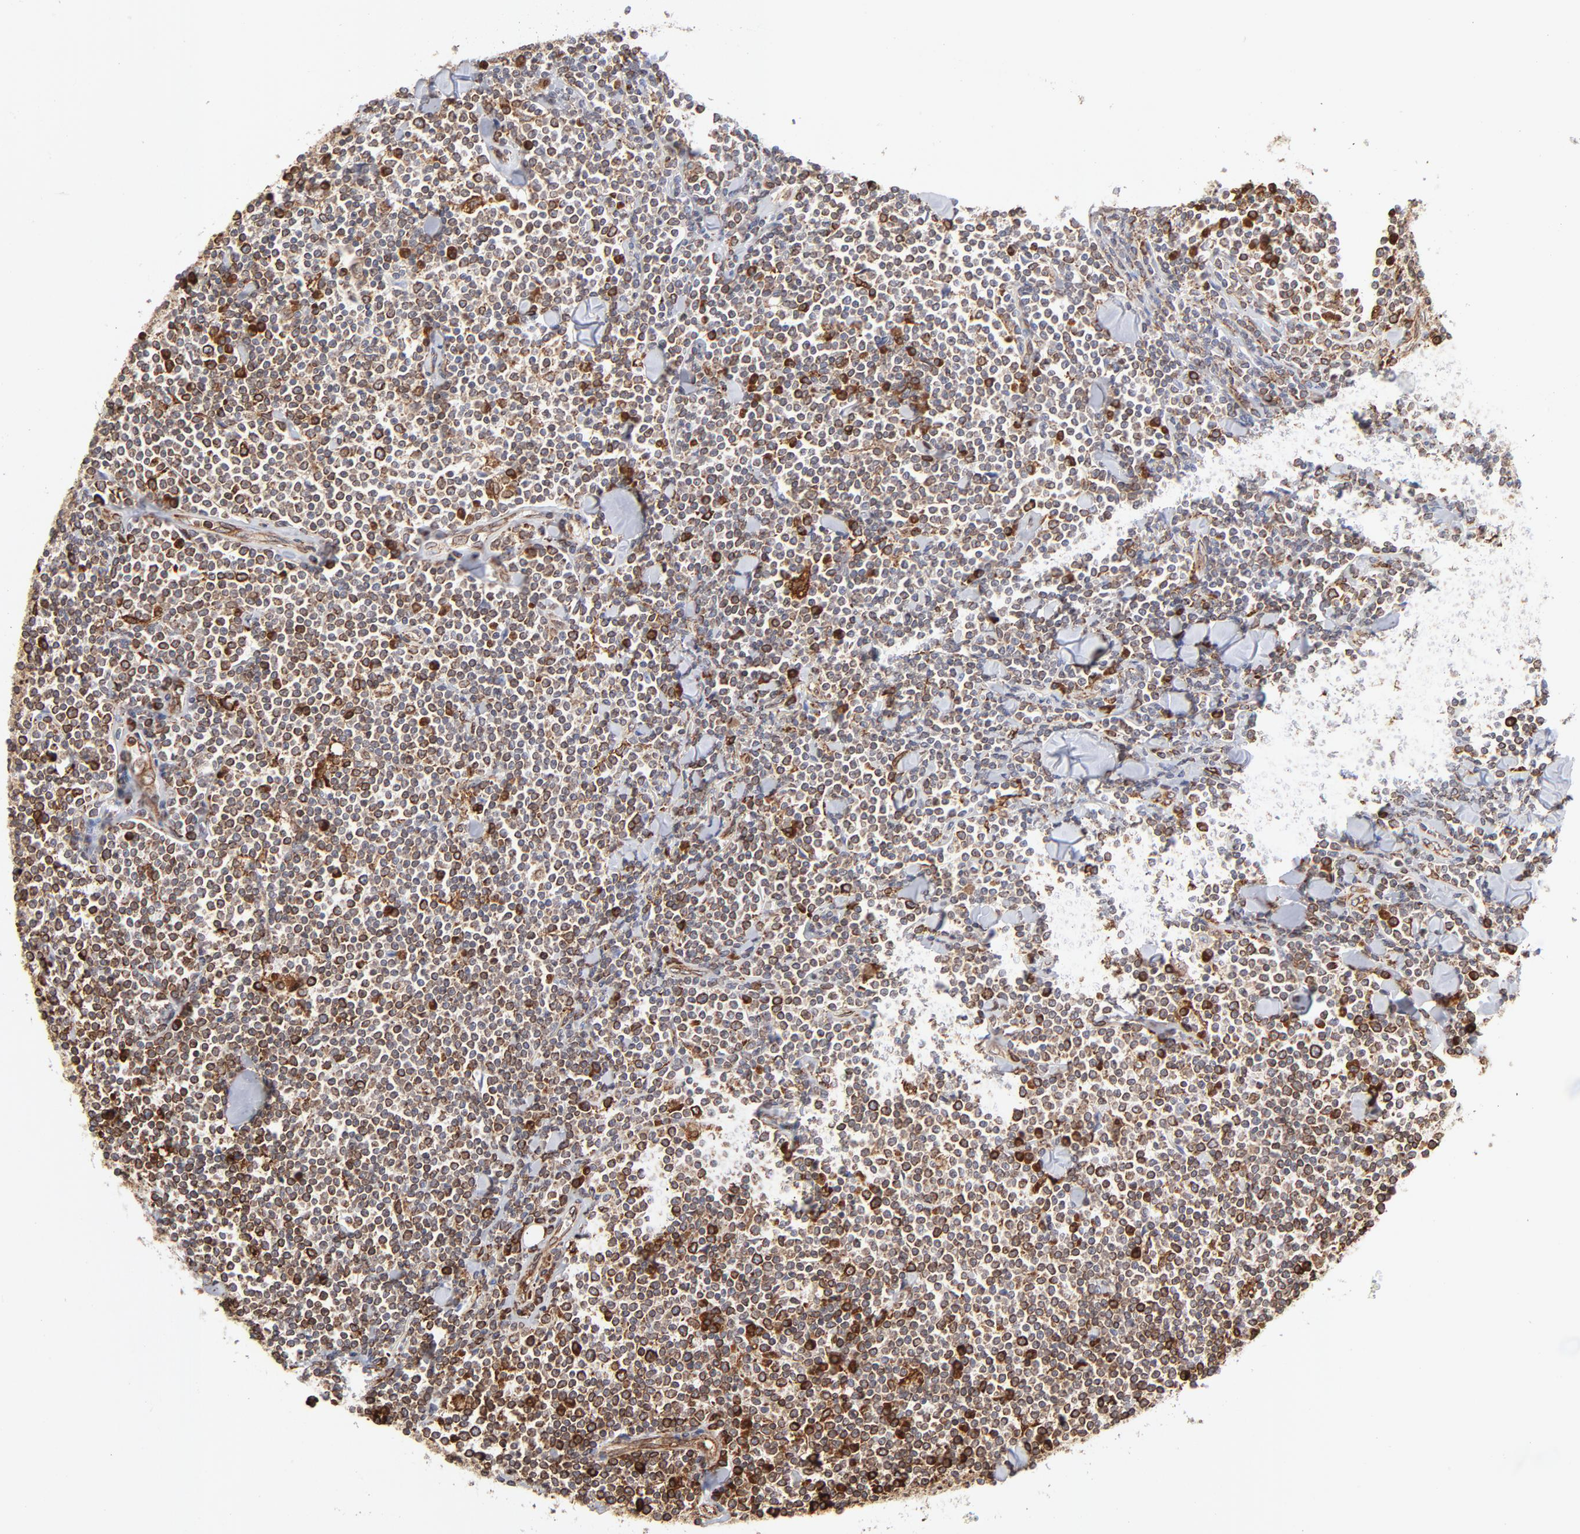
{"staining": {"intensity": "strong", "quantity": ">75%", "location": "cytoplasmic/membranous"}, "tissue": "lymphoma", "cell_type": "Tumor cells", "image_type": "cancer", "snomed": [{"axis": "morphology", "description": "Malignant lymphoma, non-Hodgkin's type, Low grade"}, {"axis": "topography", "description": "Soft tissue"}], "caption": "Malignant lymphoma, non-Hodgkin's type (low-grade) stained with a protein marker shows strong staining in tumor cells.", "gene": "CANX", "patient": {"sex": "male", "age": 92}}